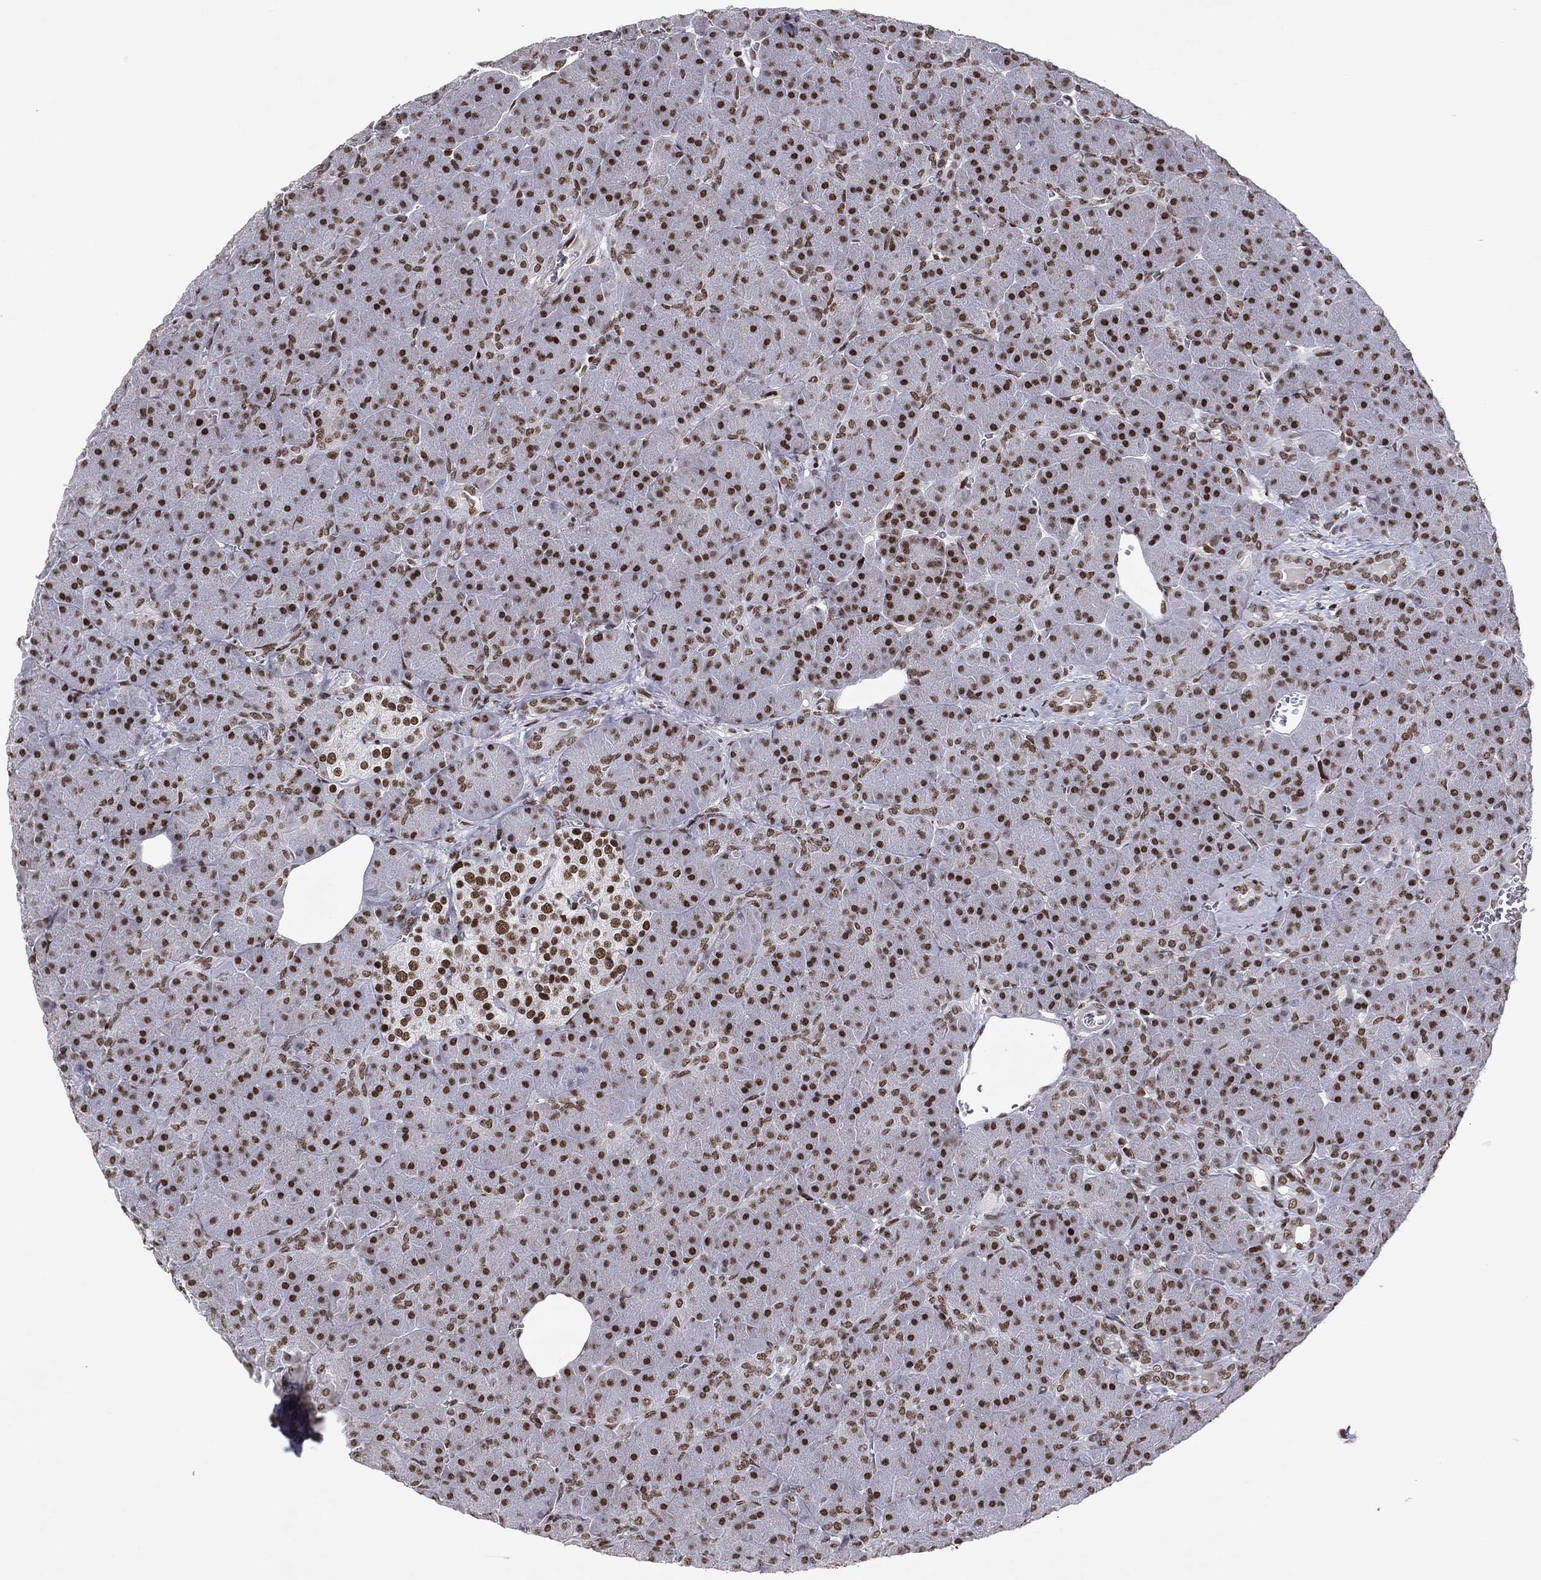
{"staining": {"intensity": "strong", "quantity": ">75%", "location": "nuclear"}, "tissue": "pancreas", "cell_type": "Exocrine glandular cells", "image_type": "normal", "snomed": [{"axis": "morphology", "description": "Normal tissue, NOS"}, {"axis": "topography", "description": "Pancreas"}], "caption": "An immunohistochemistry (IHC) micrograph of normal tissue is shown. Protein staining in brown shows strong nuclear positivity in pancreas within exocrine glandular cells.", "gene": "RTF1", "patient": {"sex": "male", "age": 61}}